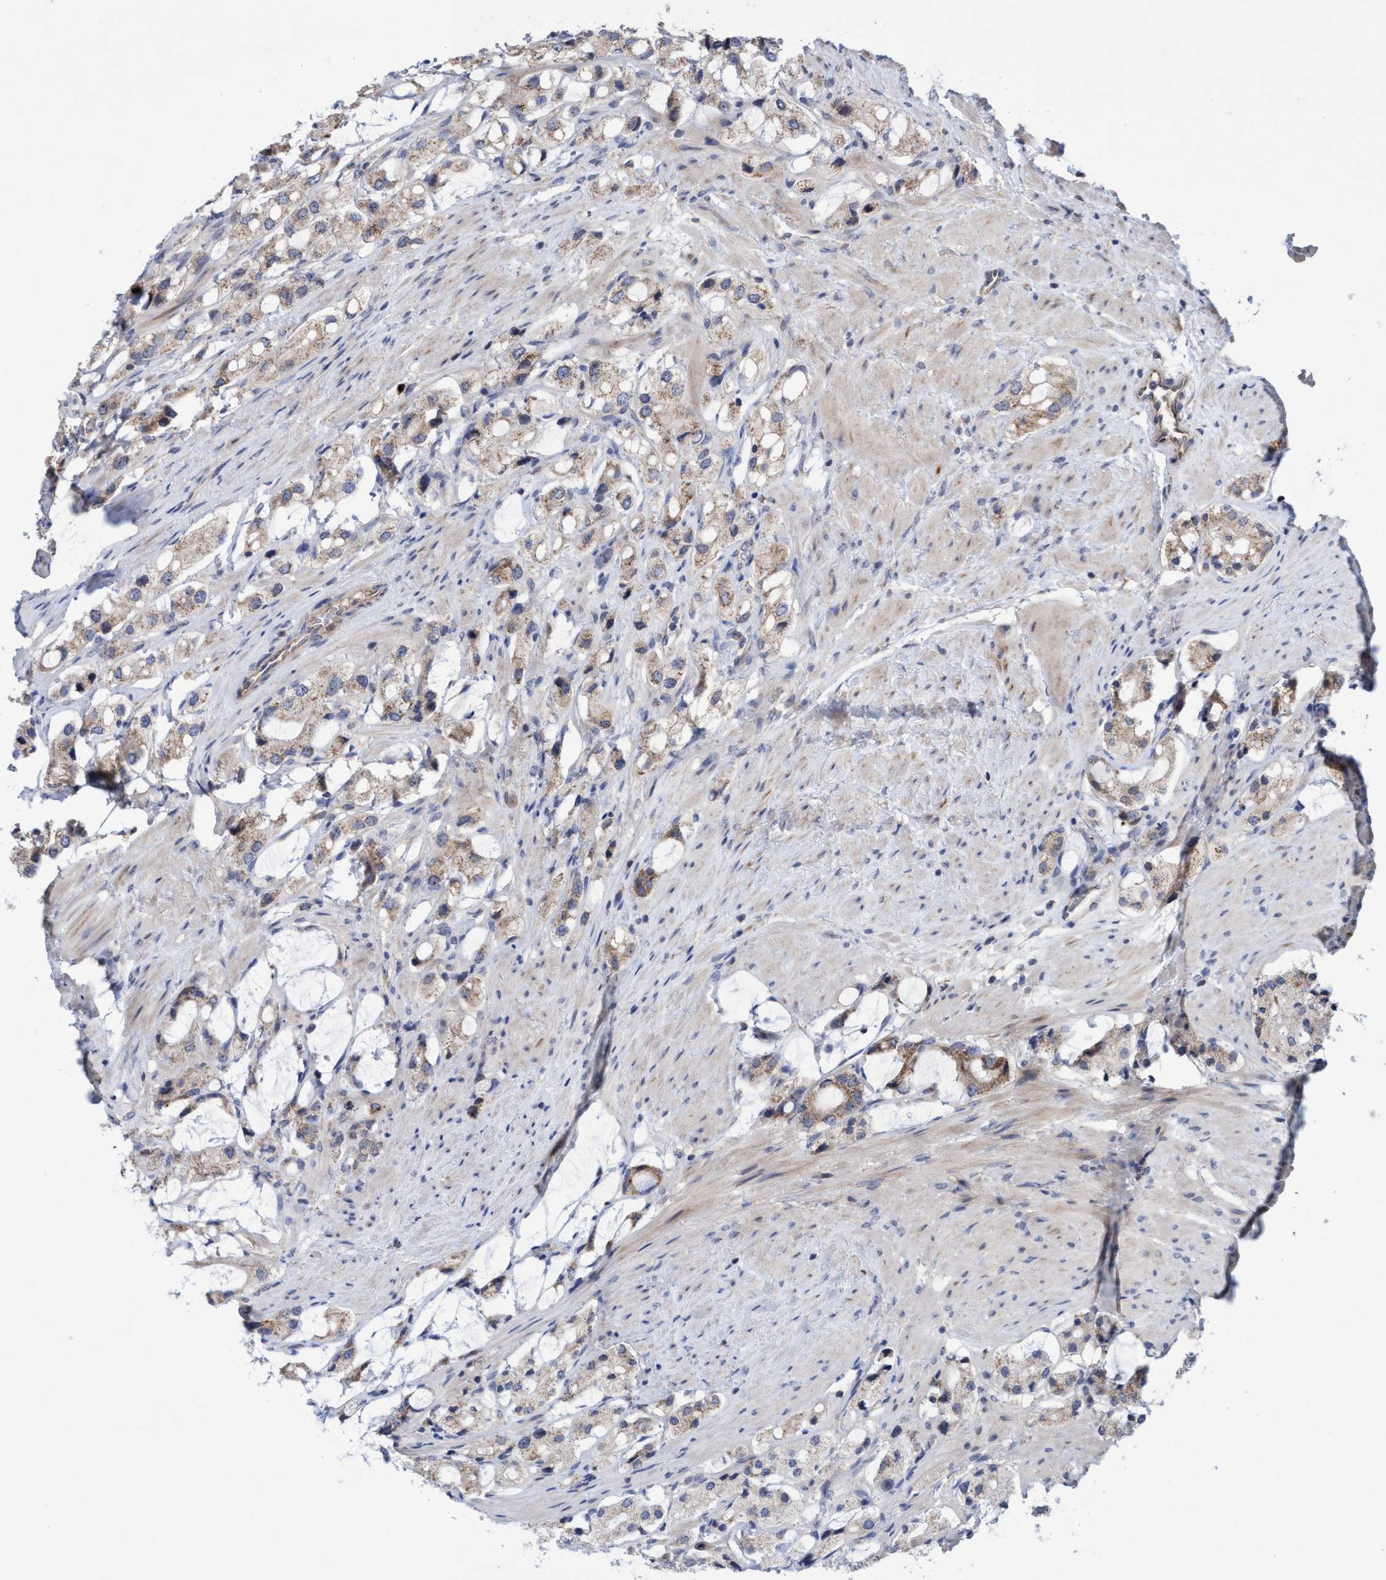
{"staining": {"intensity": "moderate", "quantity": ">75%", "location": "cytoplasmic/membranous"}, "tissue": "prostate cancer", "cell_type": "Tumor cells", "image_type": "cancer", "snomed": [{"axis": "morphology", "description": "Adenocarcinoma, High grade"}, {"axis": "topography", "description": "Prostate"}], "caption": "Immunohistochemistry (IHC) image of neoplastic tissue: human prostate cancer (adenocarcinoma (high-grade)) stained using IHC shows medium levels of moderate protein expression localized specifically in the cytoplasmic/membranous of tumor cells, appearing as a cytoplasmic/membranous brown color.", "gene": "P2RY14", "patient": {"sex": "male", "age": 65}}